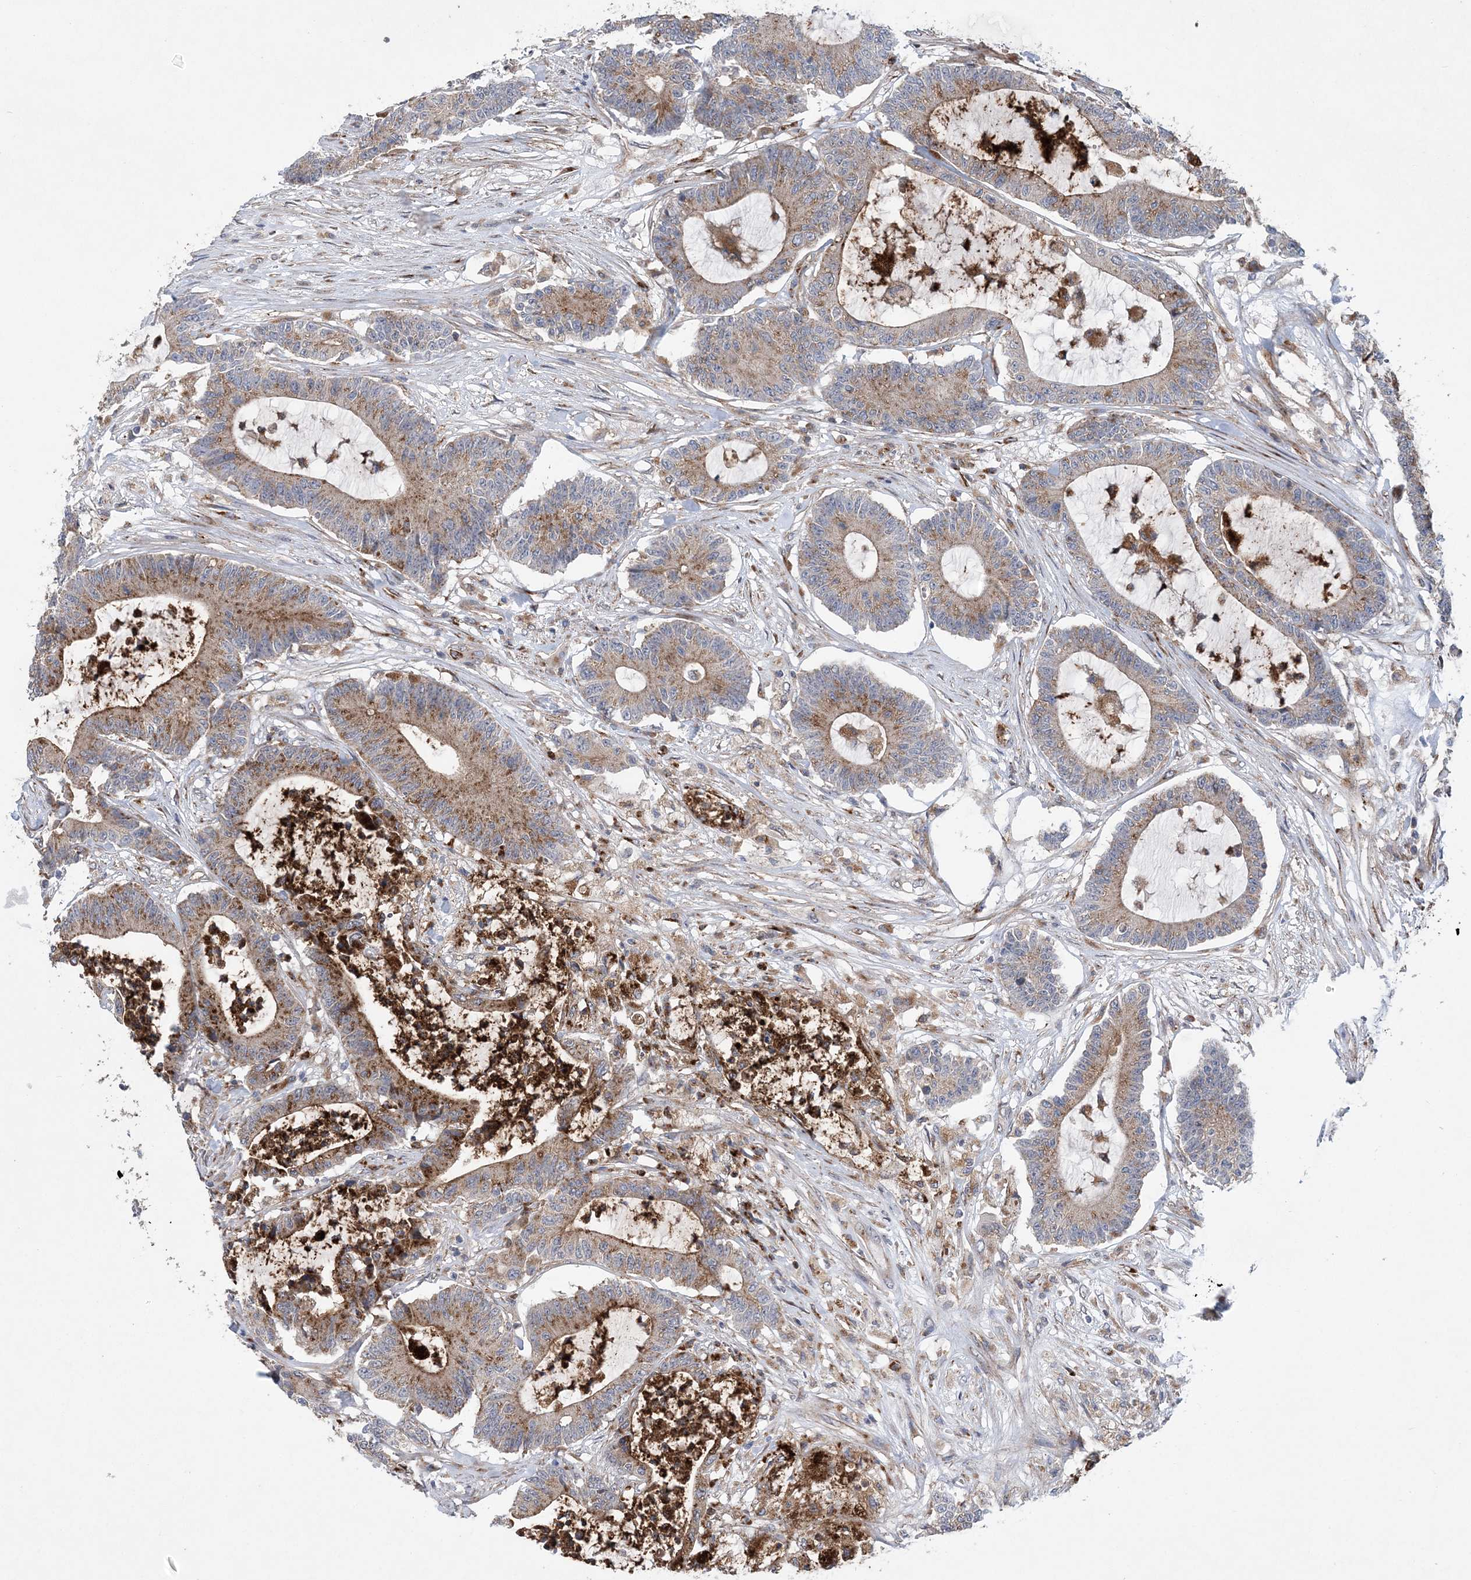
{"staining": {"intensity": "moderate", "quantity": ">75%", "location": "cytoplasmic/membranous"}, "tissue": "colorectal cancer", "cell_type": "Tumor cells", "image_type": "cancer", "snomed": [{"axis": "morphology", "description": "Adenocarcinoma, NOS"}, {"axis": "topography", "description": "Colon"}], "caption": "Adenocarcinoma (colorectal) stained with a brown dye demonstrates moderate cytoplasmic/membranous positive positivity in about >75% of tumor cells.", "gene": "PTTG1IP", "patient": {"sex": "female", "age": 84}}